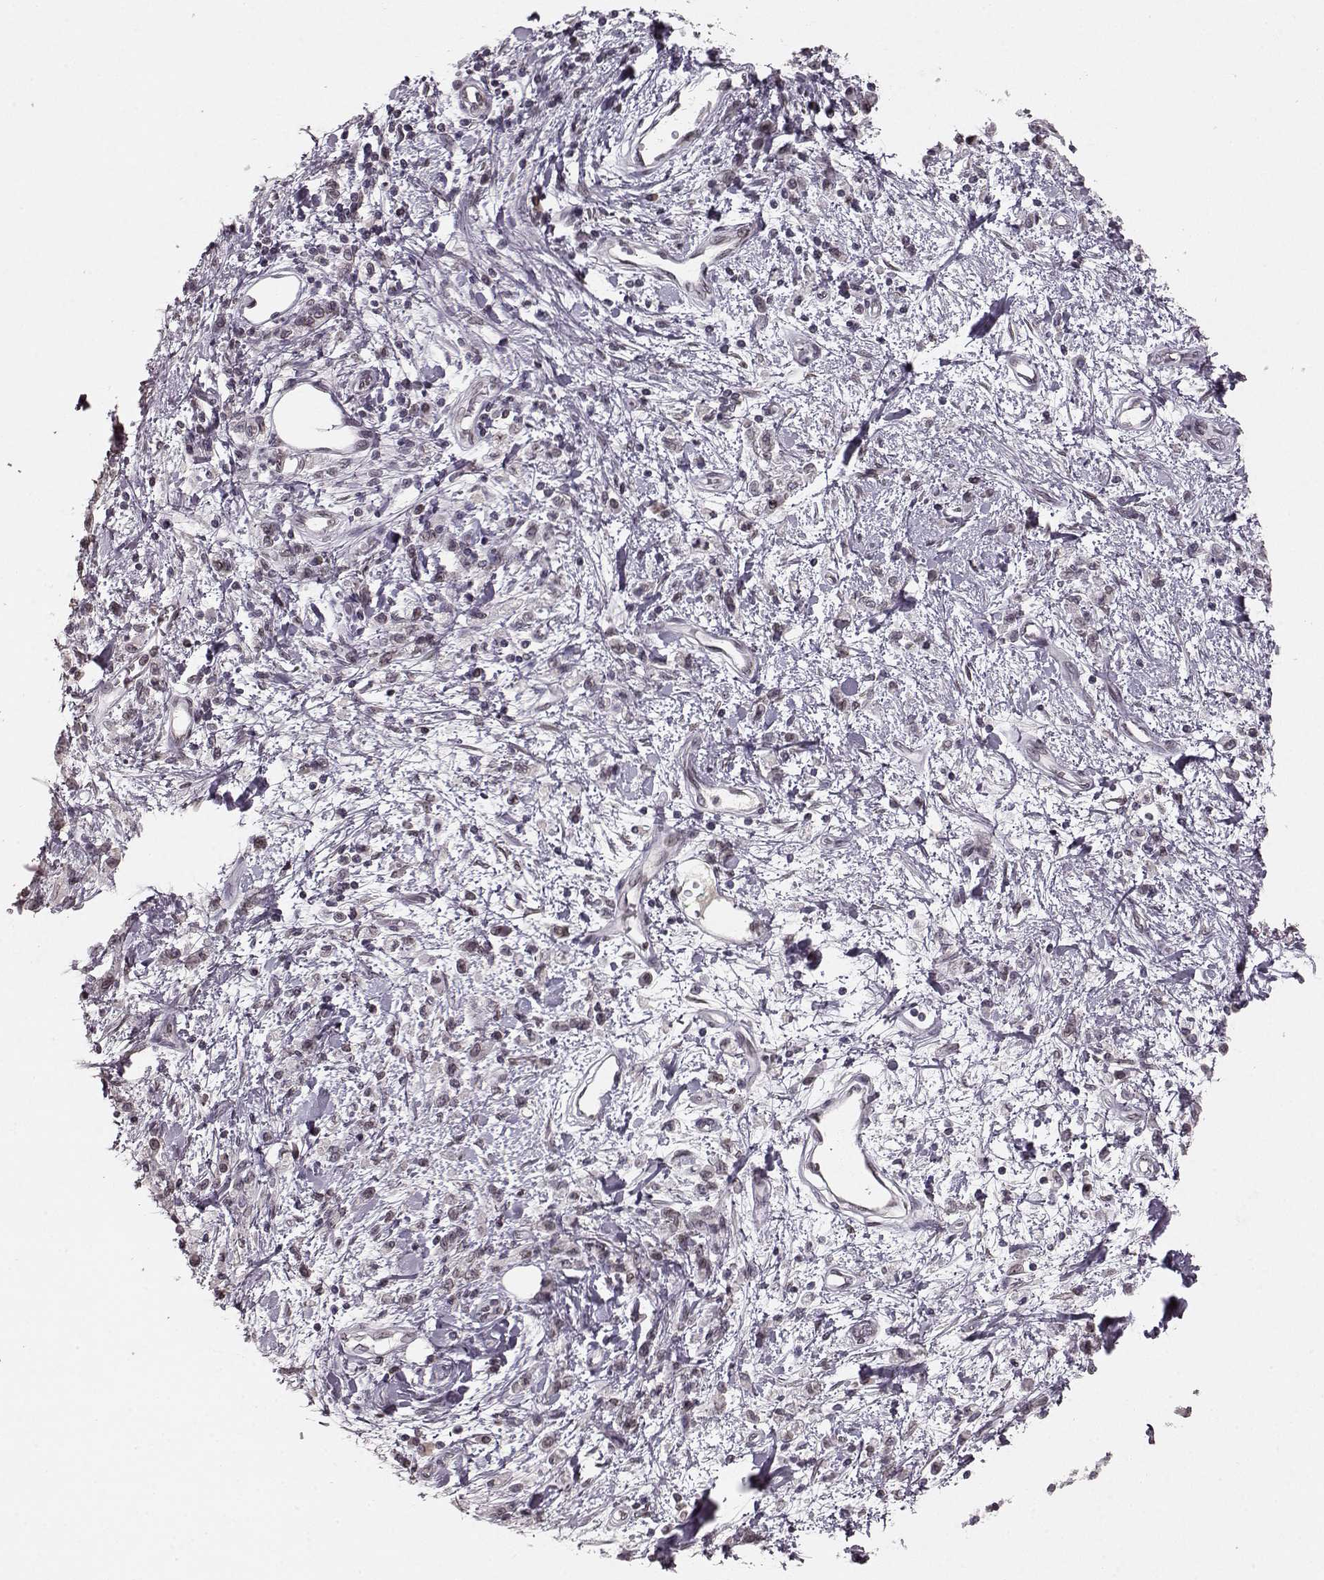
{"staining": {"intensity": "moderate", "quantity": "<25%", "location": "cytoplasmic/membranous,nuclear"}, "tissue": "stomach cancer", "cell_type": "Tumor cells", "image_type": "cancer", "snomed": [{"axis": "morphology", "description": "Adenocarcinoma, NOS"}, {"axis": "topography", "description": "Stomach"}], "caption": "Stomach cancer stained with immunohistochemistry shows moderate cytoplasmic/membranous and nuclear staining in approximately <25% of tumor cells.", "gene": "DCAF12", "patient": {"sex": "male", "age": 77}}